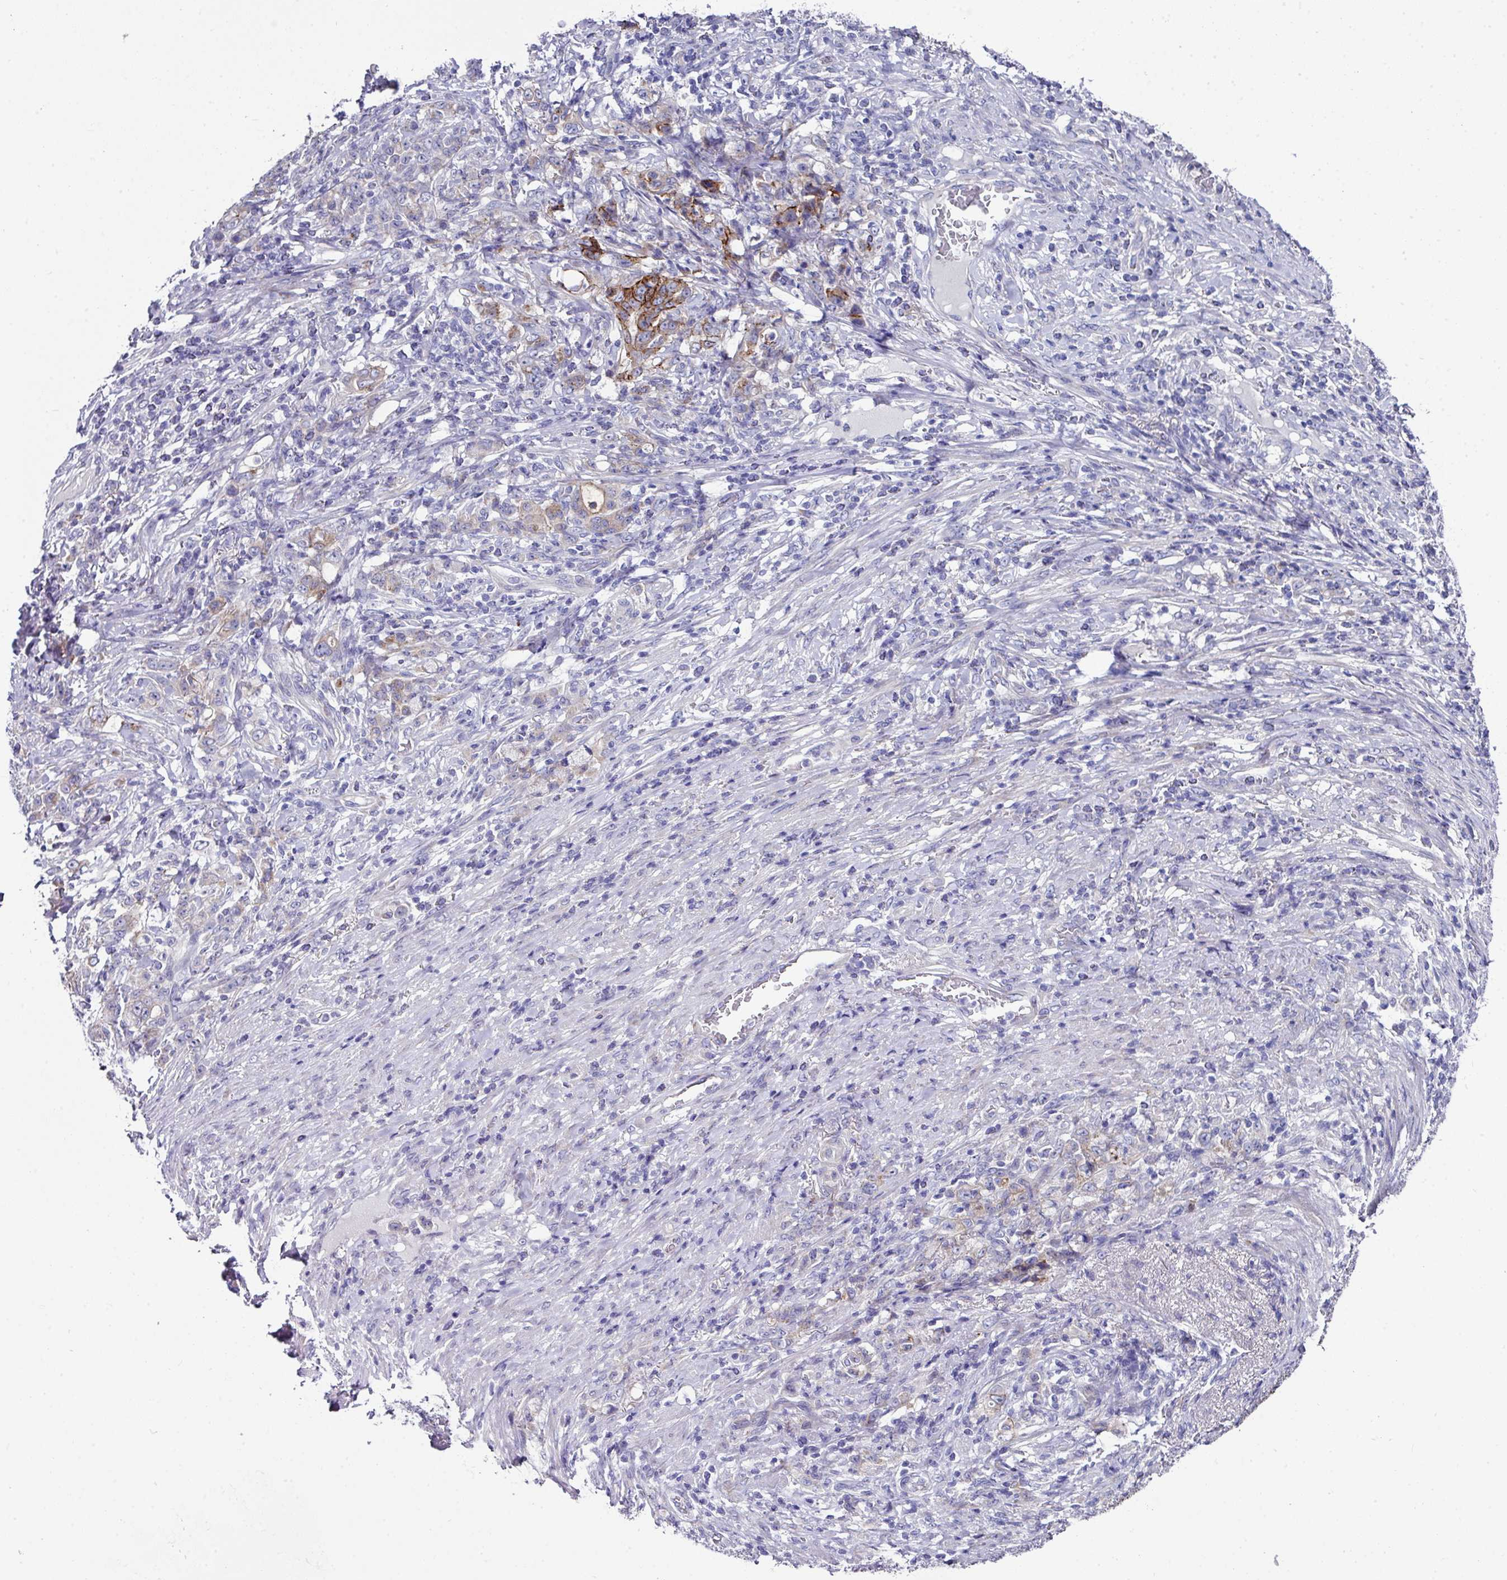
{"staining": {"intensity": "strong", "quantity": "<25%", "location": "cytoplasmic/membranous"}, "tissue": "stomach cancer", "cell_type": "Tumor cells", "image_type": "cancer", "snomed": [{"axis": "morphology", "description": "Adenocarcinoma, NOS"}, {"axis": "topography", "description": "Stomach"}], "caption": "This is a photomicrograph of immunohistochemistry staining of stomach cancer, which shows strong staining in the cytoplasmic/membranous of tumor cells.", "gene": "CLDN1", "patient": {"sex": "female", "age": 79}}